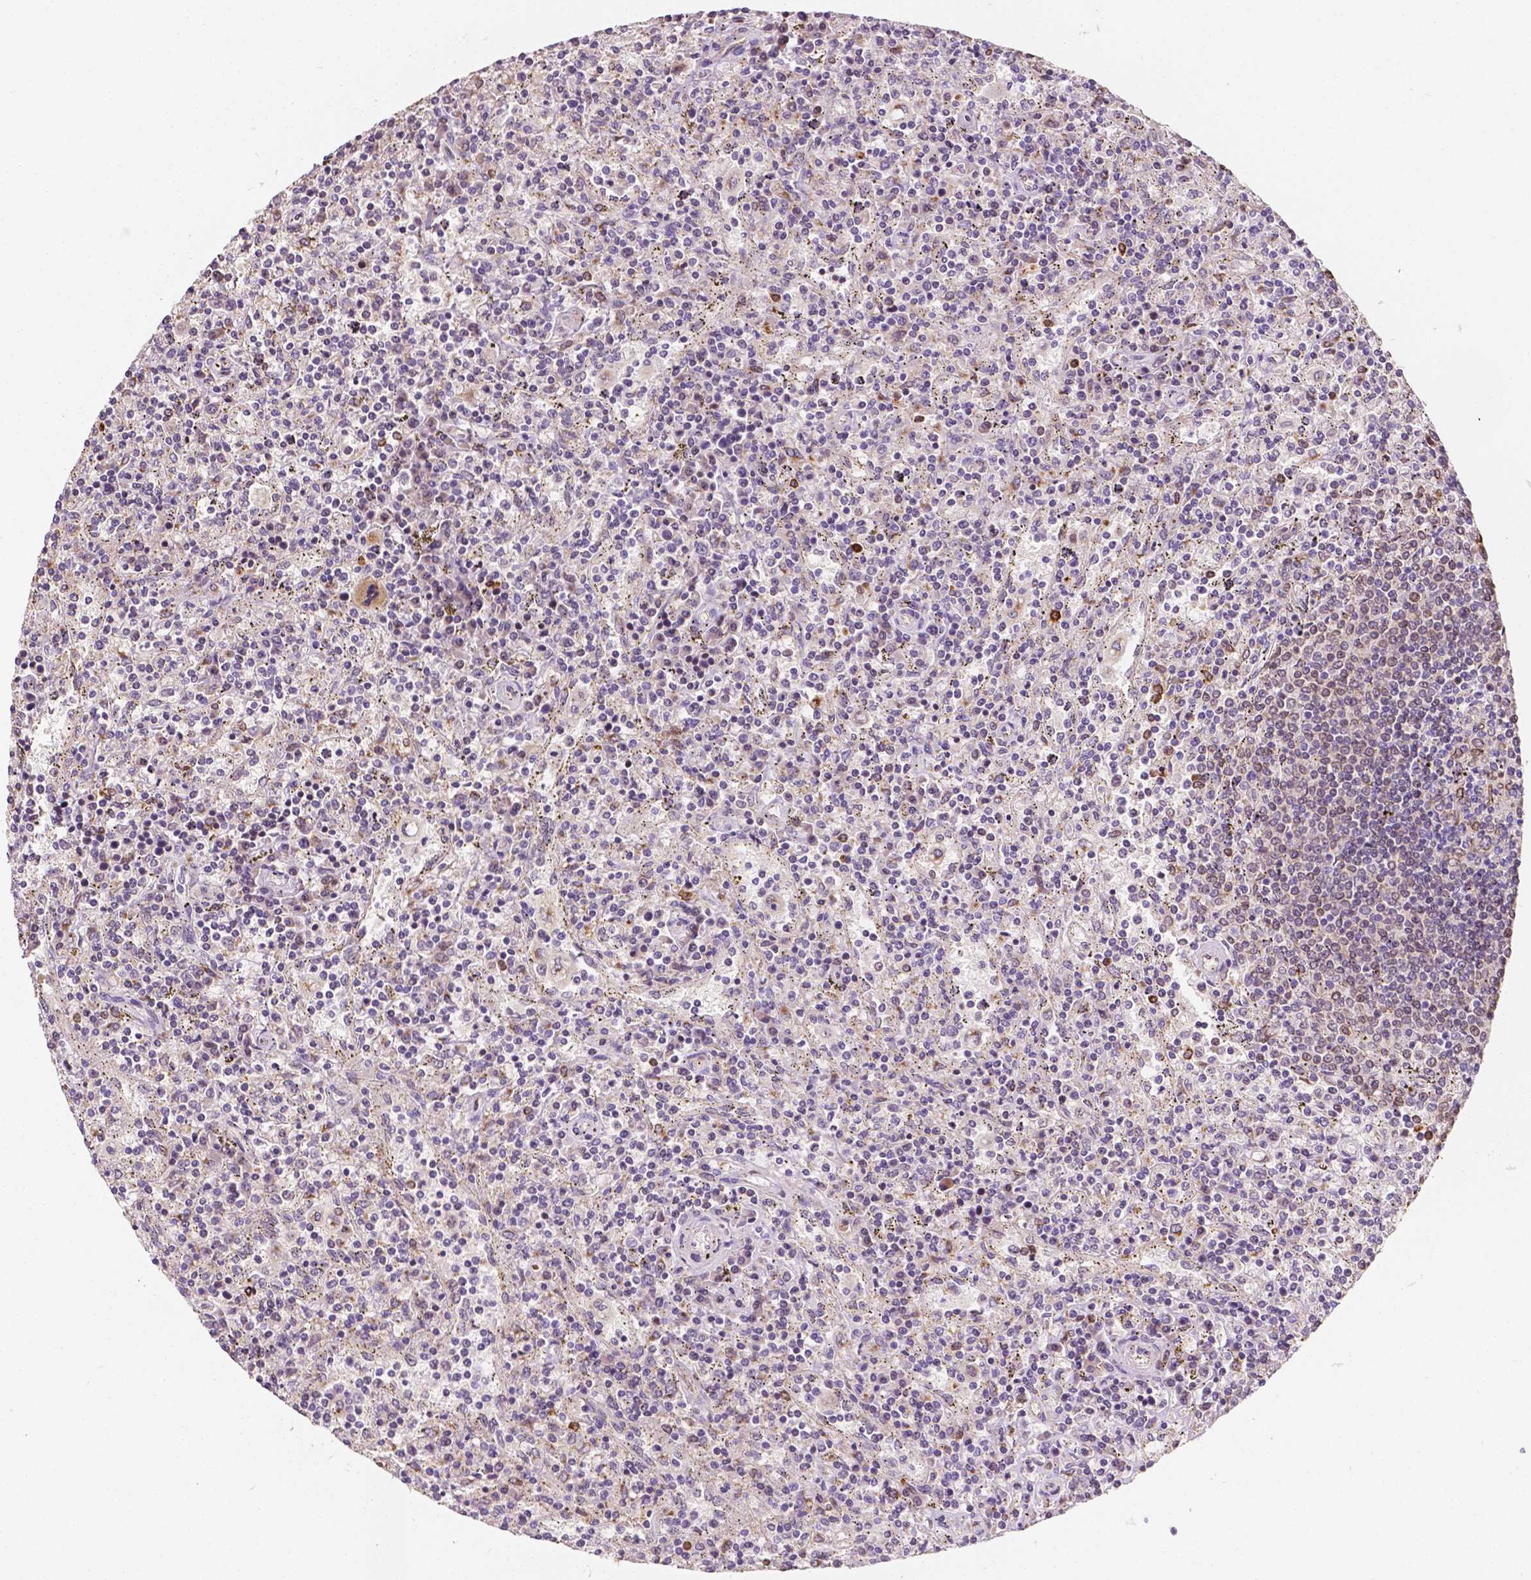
{"staining": {"intensity": "negative", "quantity": "none", "location": "none"}, "tissue": "lymphoma", "cell_type": "Tumor cells", "image_type": "cancer", "snomed": [{"axis": "morphology", "description": "Malignant lymphoma, non-Hodgkin's type, Low grade"}, {"axis": "topography", "description": "Spleen"}], "caption": "Immunohistochemistry (IHC) of malignant lymphoma, non-Hodgkin's type (low-grade) exhibits no staining in tumor cells. The staining was performed using DAB (3,3'-diaminobenzidine) to visualize the protein expression in brown, while the nuclei were stained in blue with hematoxylin (Magnification: 20x).", "gene": "SLC22A4", "patient": {"sex": "male", "age": 62}}